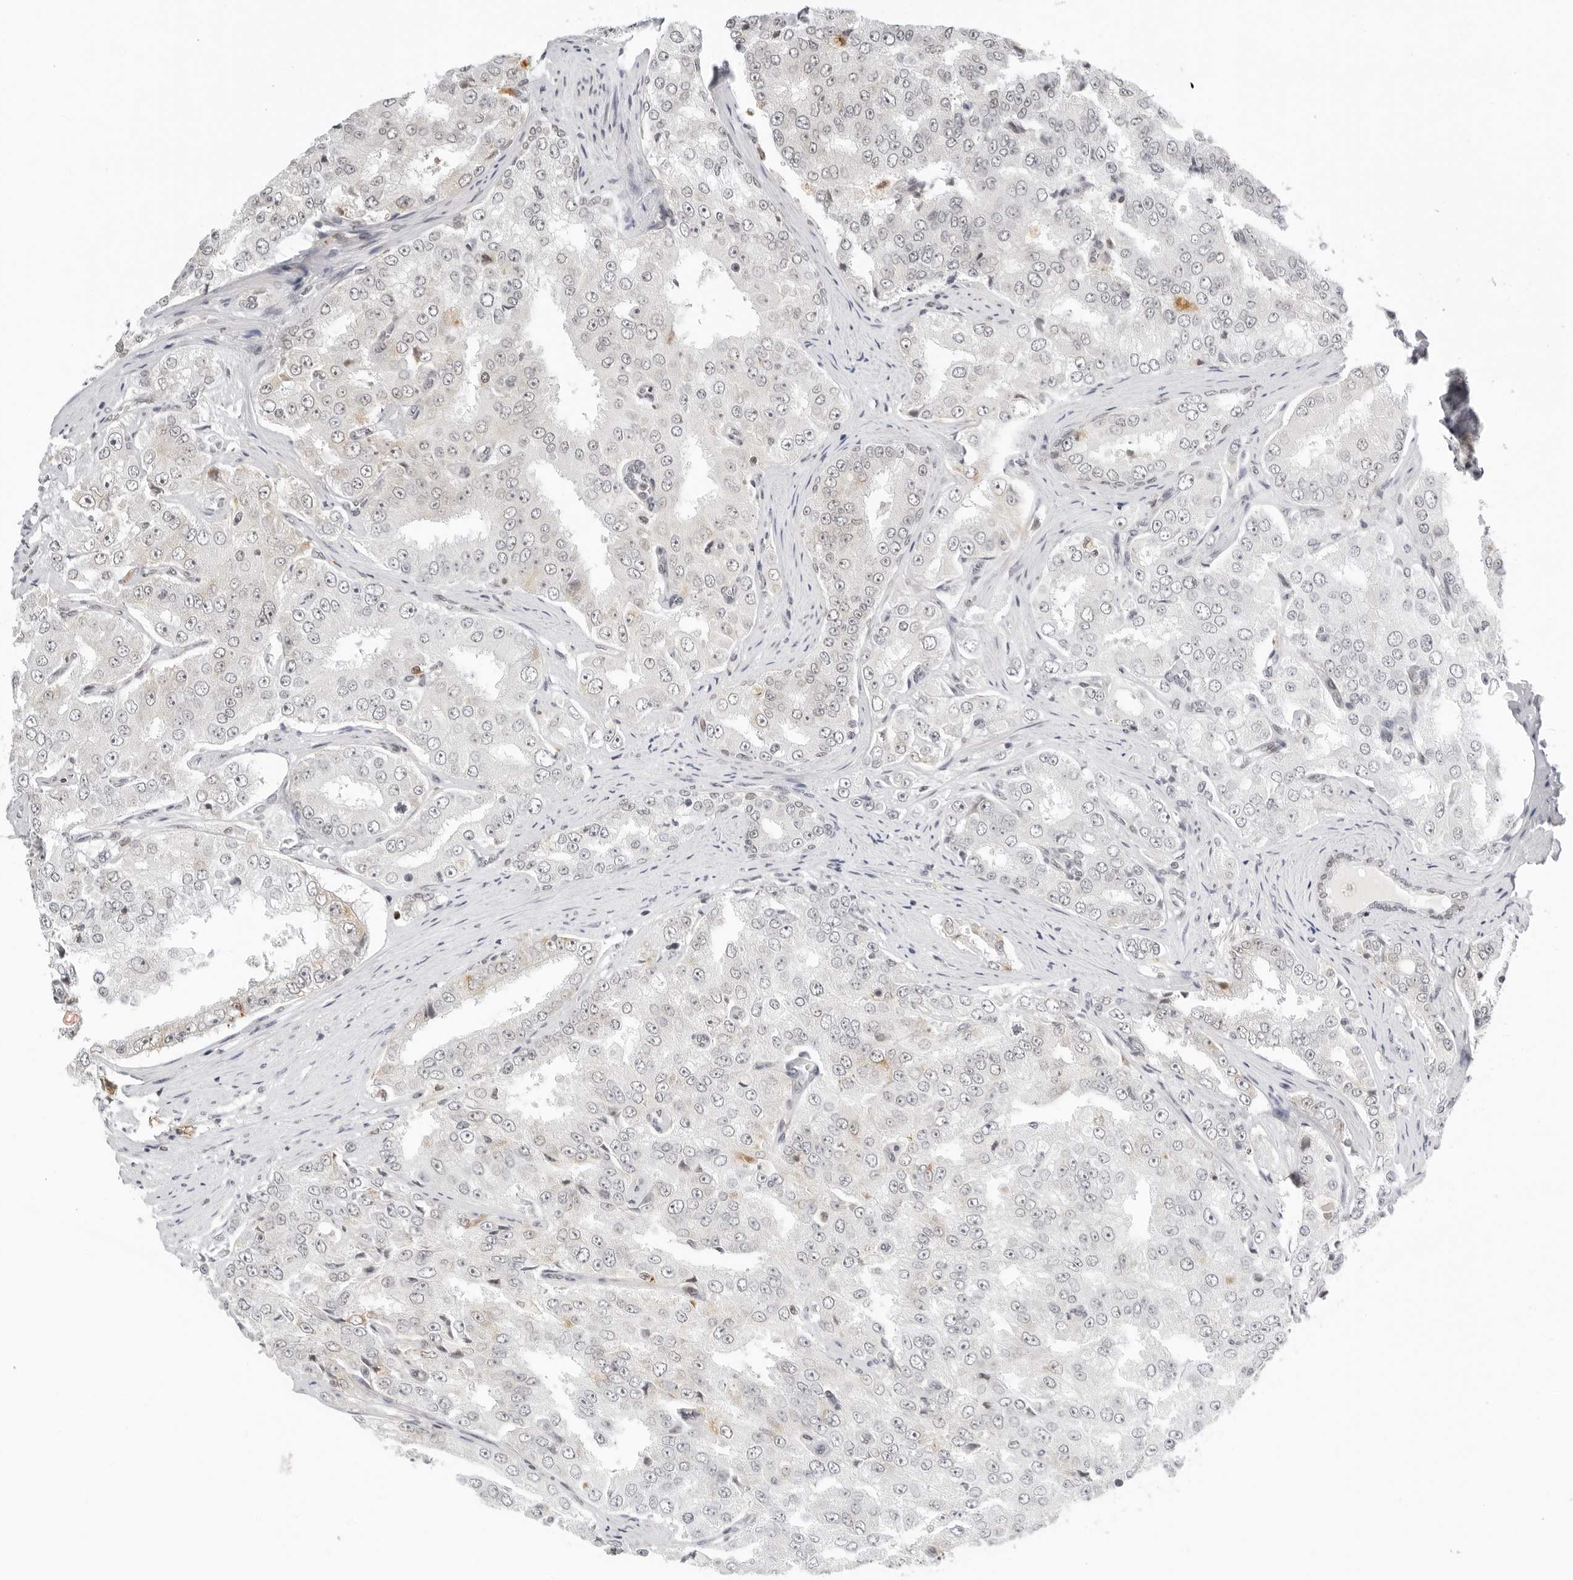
{"staining": {"intensity": "weak", "quantity": "<25%", "location": "nuclear"}, "tissue": "prostate cancer", "cell_type": "Tumor cells", "image_type": "cancer", "snomed": [{"axis": "morphology", "description": "Adenocarcinoma, High grade"}, {"axis": "topography", "description": "Prostate"}], "caption": "IHC photomicrograph of human prostate cancer (high-grade adenocarcinoma) stained for a protein (brown), which displays no staining in tumor cells. (DAB (3,3'-diaminobenzidine) immunohistochemistry (IHC) with hematoxylin counter stain).", "gene": "MSH6", "patient": {"sex": "male", "age": 58}}